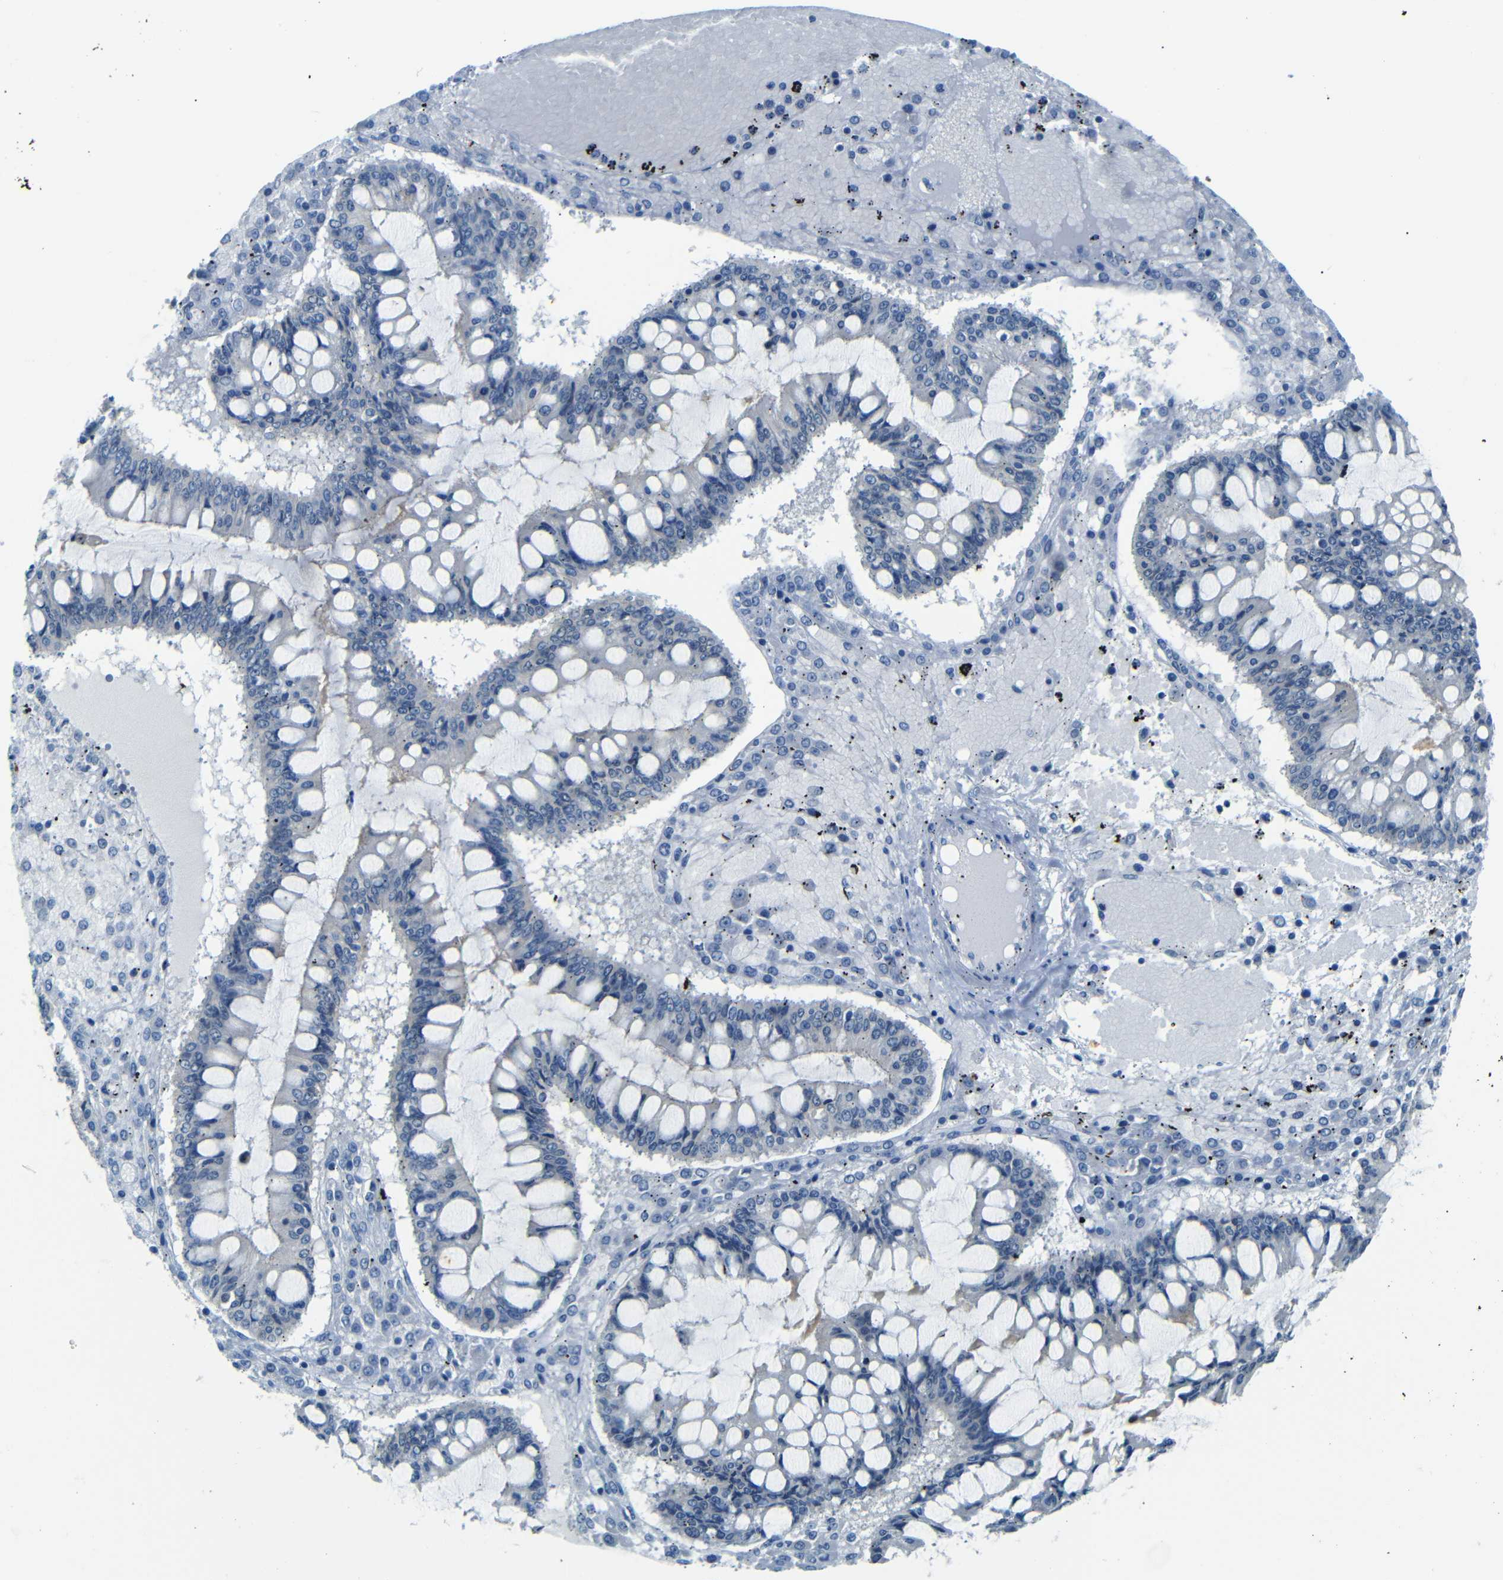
{"staining": {"intensity": "negative", "quantity": "none", "location": "none"}, "tissue": "ovarian cancer", "cell_type": "Tumor cells", "image_type": "cancer", "snomed": [{"axis": "morphology", "description": "Cystadenocarcinoma, mucinous, NOS"}, {"axis": "topography", "description": "Ovary"}], "caption": "Tumor cells show no significant expression in ovarian cancer.", "gene": "ANK3", "patient": {"sex": "female", "age": 73}}